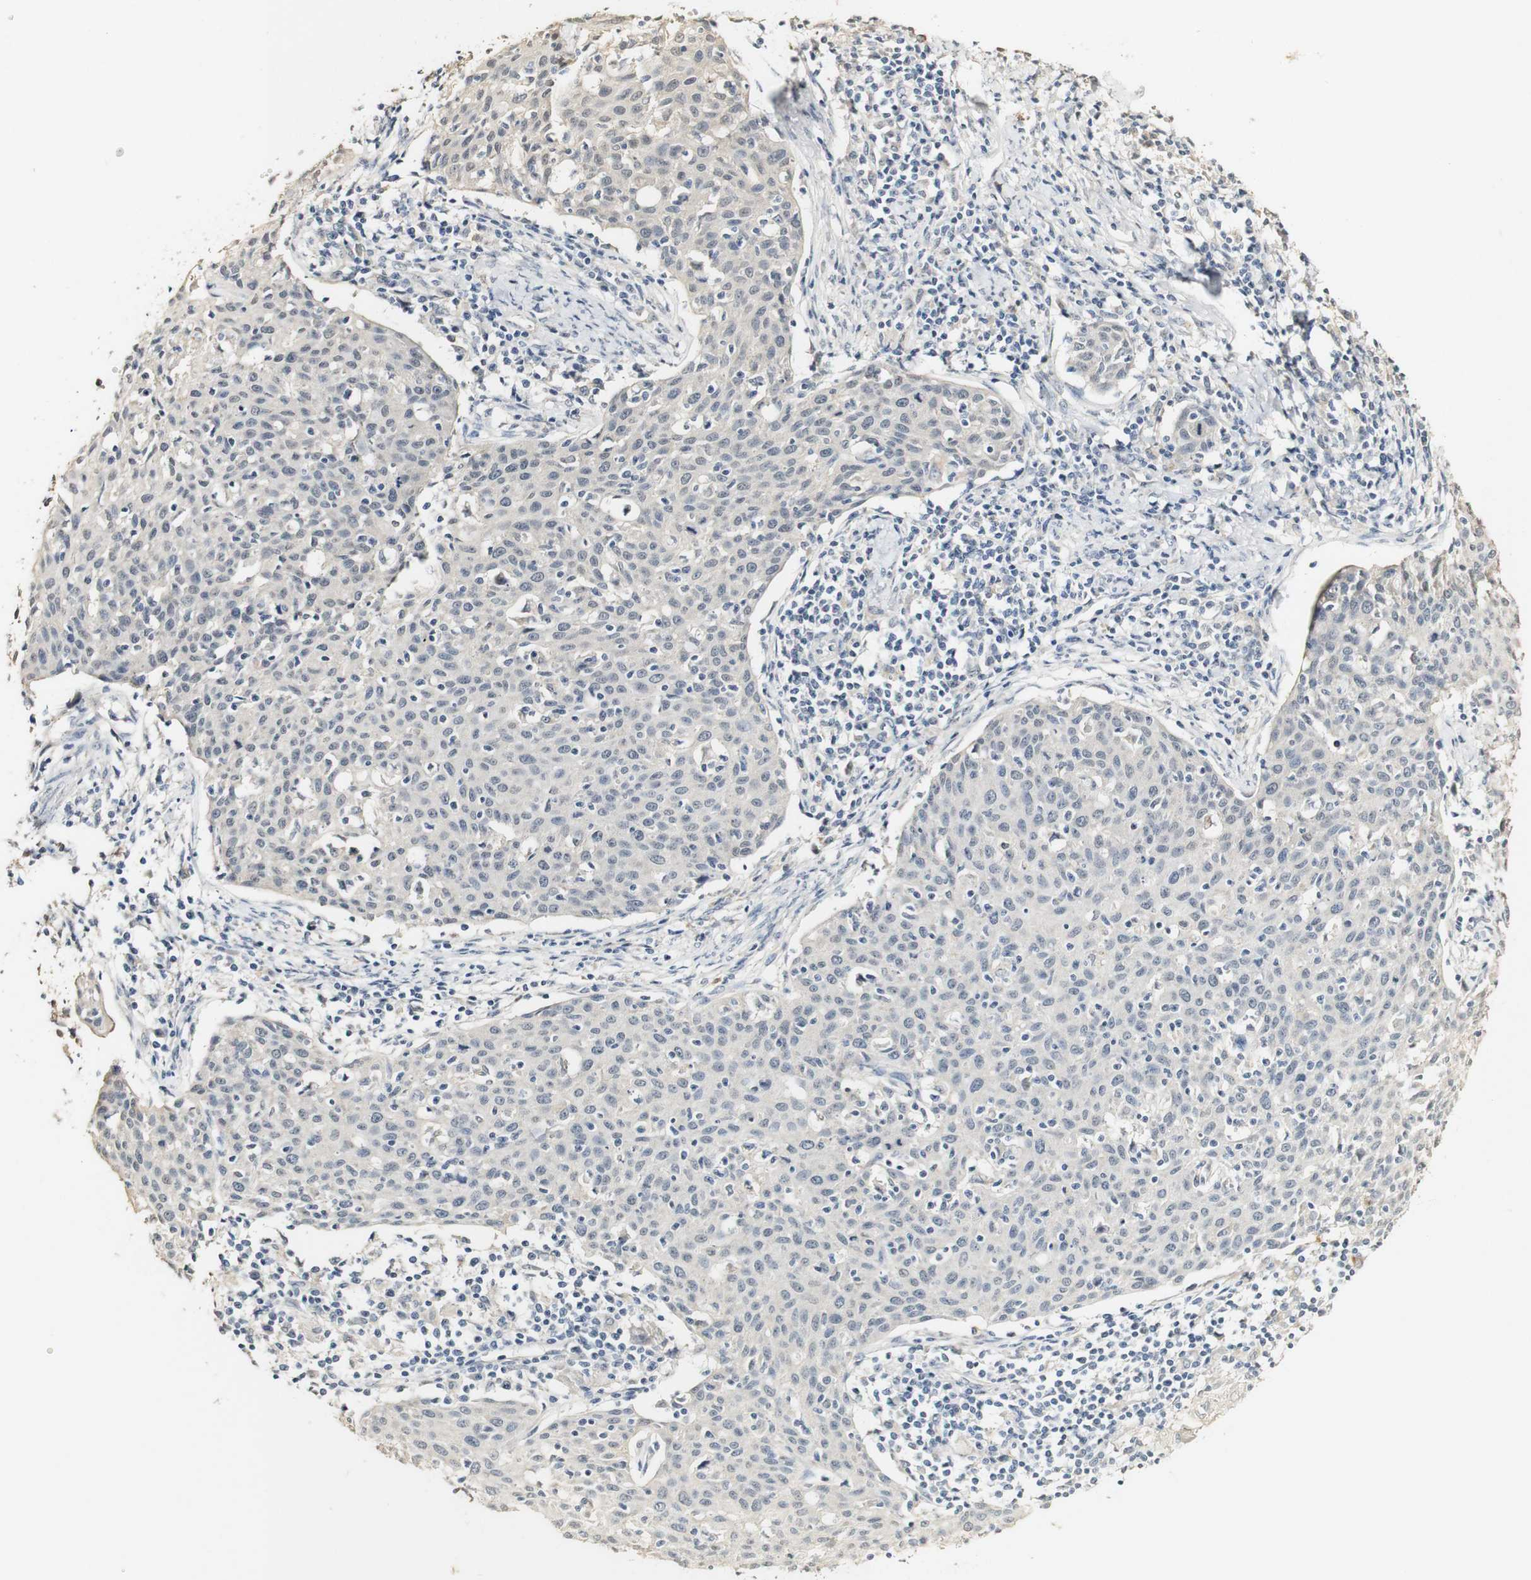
{"staining": {"intensity": "negative", "quantity": "none", "location": "none"}, "tissue": "cervical cancer", "cell_type": "Tumor cells", "image_type": "cancer", "snomed": [{"axis": "morphology", "description": "Squamous cell carcinoma, NOS"}, {"axis": "topography", "description": "Cervix"}], "caption": "Immunohistochemistry of human cervical cancer demonstrates no staining in tumor cells.", "gene": "SYT7", "patient": {"sex": "female", "age": 38}}